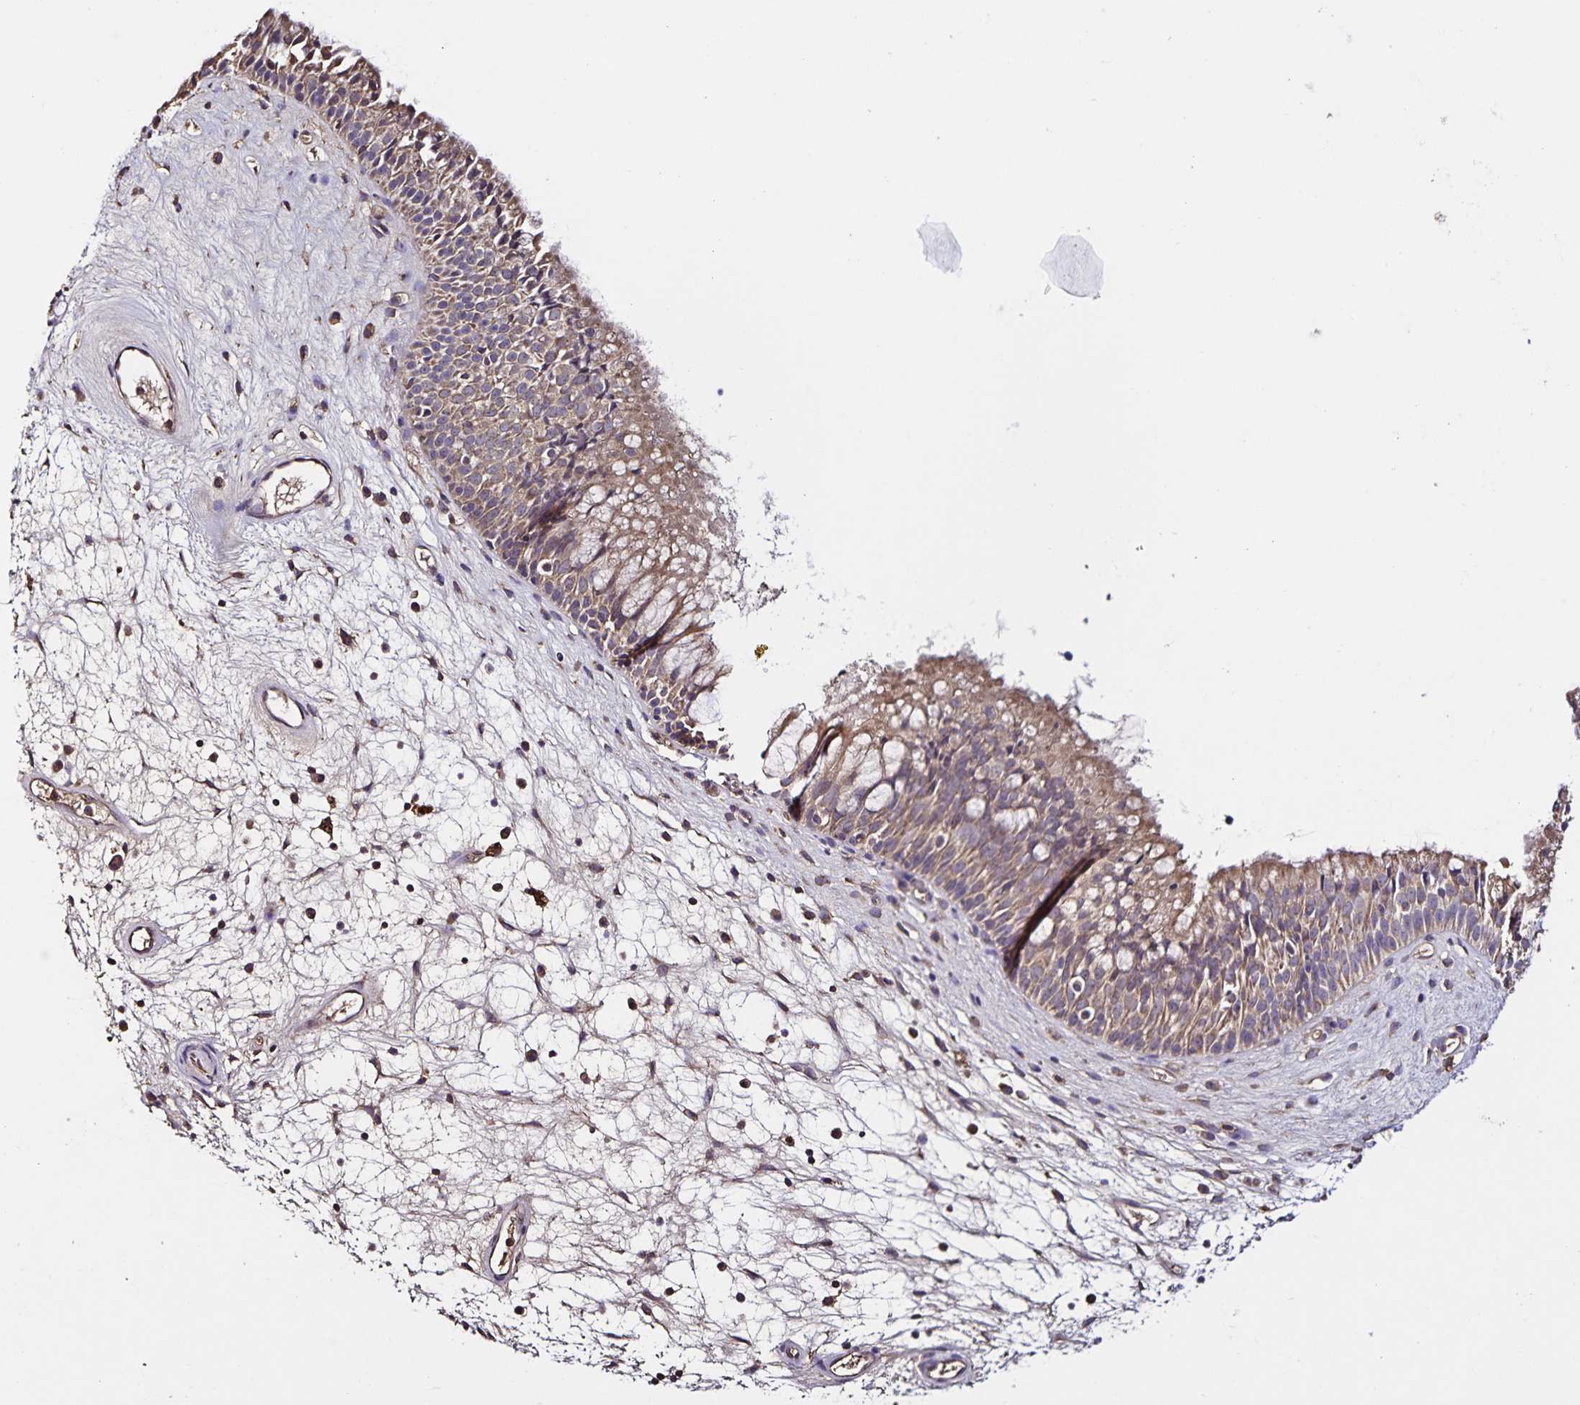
{"staining": {"intensity": "weak", "quantity": ">75%", "location": "cytoplasmic/membranous"}, "tissue": "nasopharynx", "cell_type": "Respiratory epithelial cells", "image_type": "normal", "snomed": [{"axis": "morphology", "description": "Normal tissue, NOS"}, {"axis": "topography", "description": "Nasopharynx"}], "caption": "Protein staining demonstrates weak cytoplasmic/membranous expression in approximately >75% of respiratory epithelial cells in unremarkable nasopharynx.", "gene": "MAN1A1", "patient": {"sex": "male", "age": 69}}